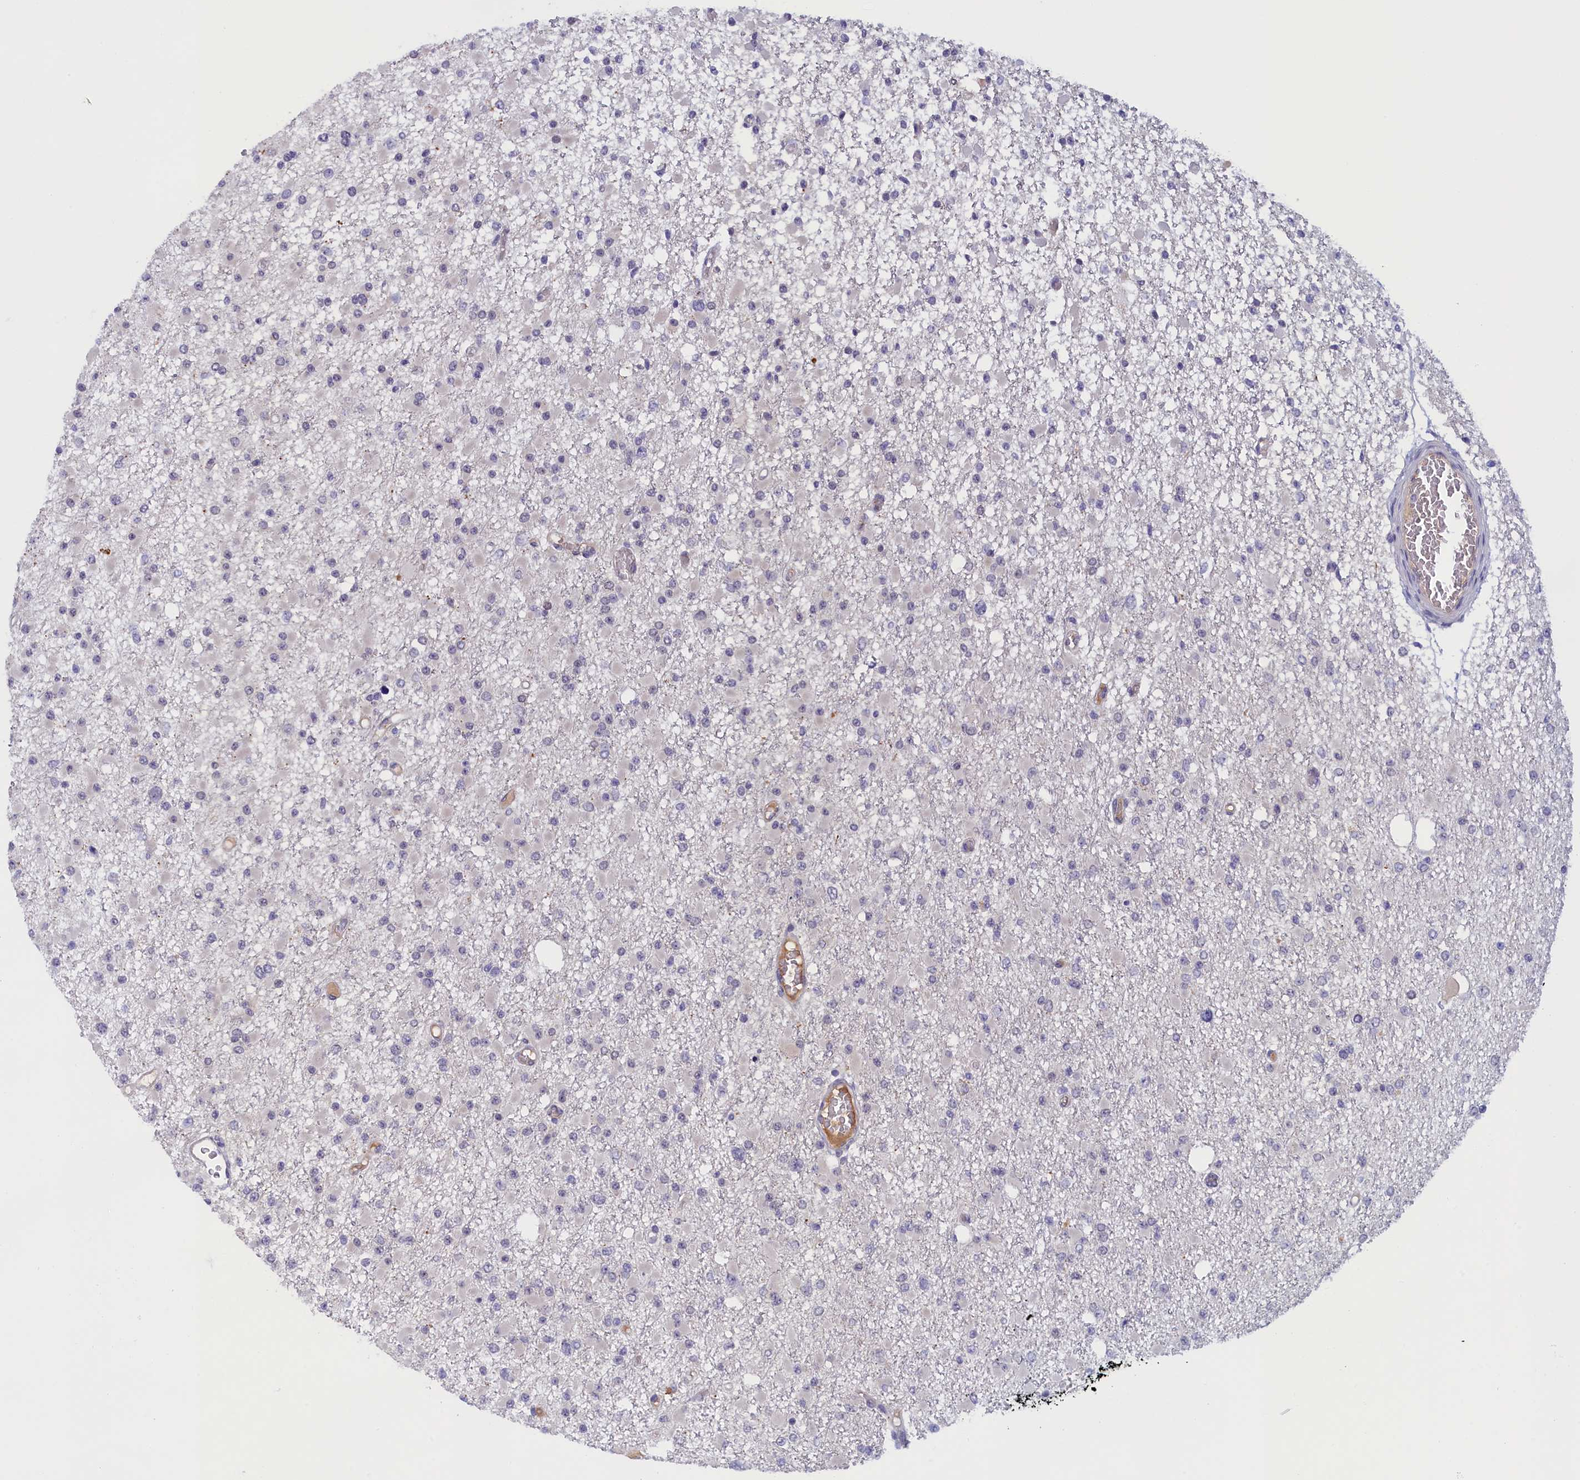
{"staining": {"intensity": "negative", "quantity": "none", "location": "none"}, "tissue": "glioma", "cell_type": "Tumor cells", "image_type": "cancer", "snomed": [{"axis": "morphology", "description": "Glioma, malignant, Low grade"}, {"axis": "topography", "description": "Brain"}], "caption": "This is an IHC histopathology image of human glioma. There is no positivity in tumor cells.", "gene": "IGFALS", "patient": {"sex": "female", "age": 22}}